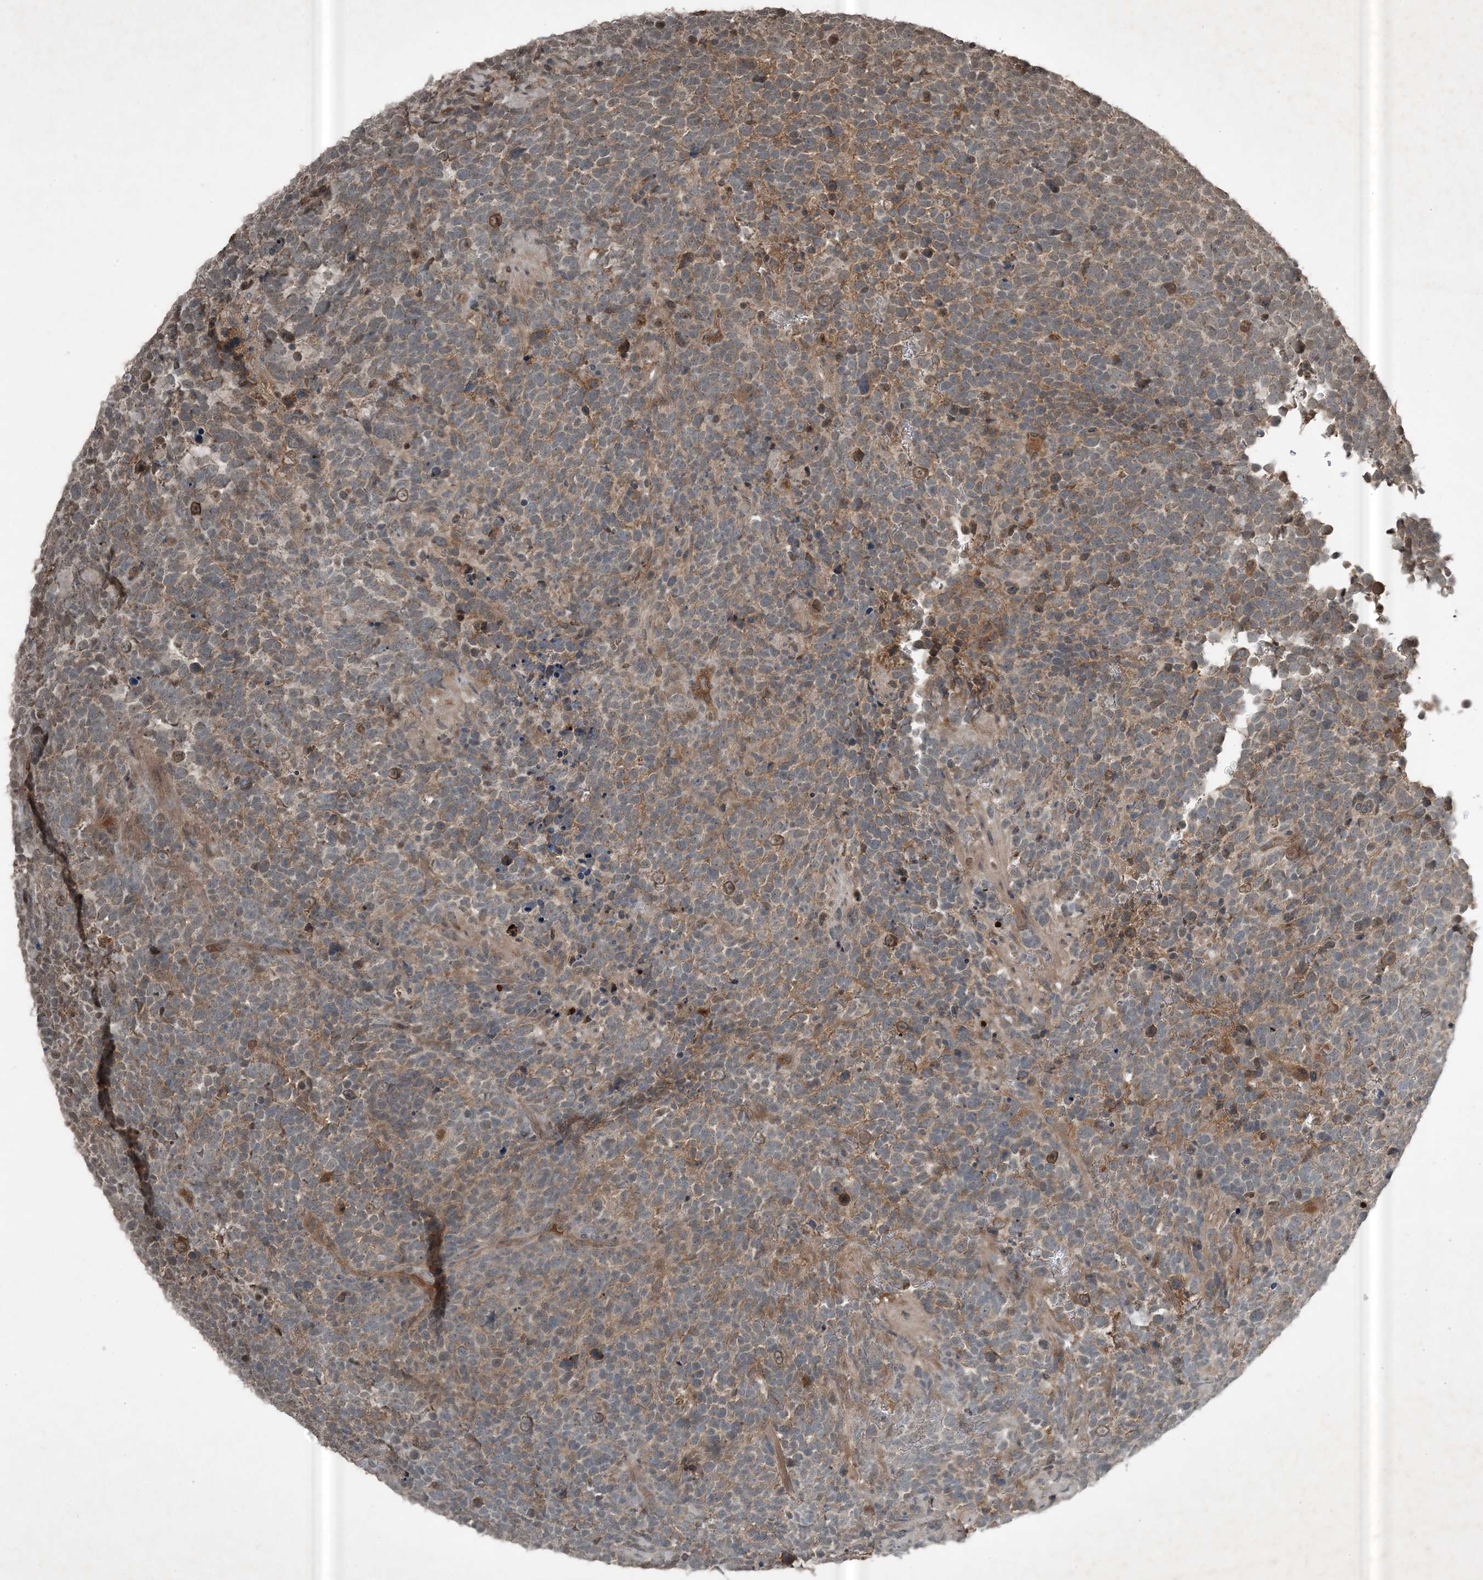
{"staining": {"intensity": "weak", "quantity": ">75%", "location": "cytoplasmic/membranous"}, "tissue": "urothelial cancer", "cell_type": "Tumor cells", "image_type": "cancer", "snomed": [{"axis": "morphology", "description": "Urothelial carcinoma, High grade"}, {"axis": "topography", "description": "Urinary bladder"}], "caption": "Protein expression analysis of high-grade urothelial carcinoma demonstrates weak cytoplasmic/membranous staining in approximately >75% of tumor cells. (Stains: DAB in brown, nuclei in blue, Microscopy: brightfield microscopy at high magnification).", "gene": "MDN1", "patient": {"sex": "female", "age": 82}}